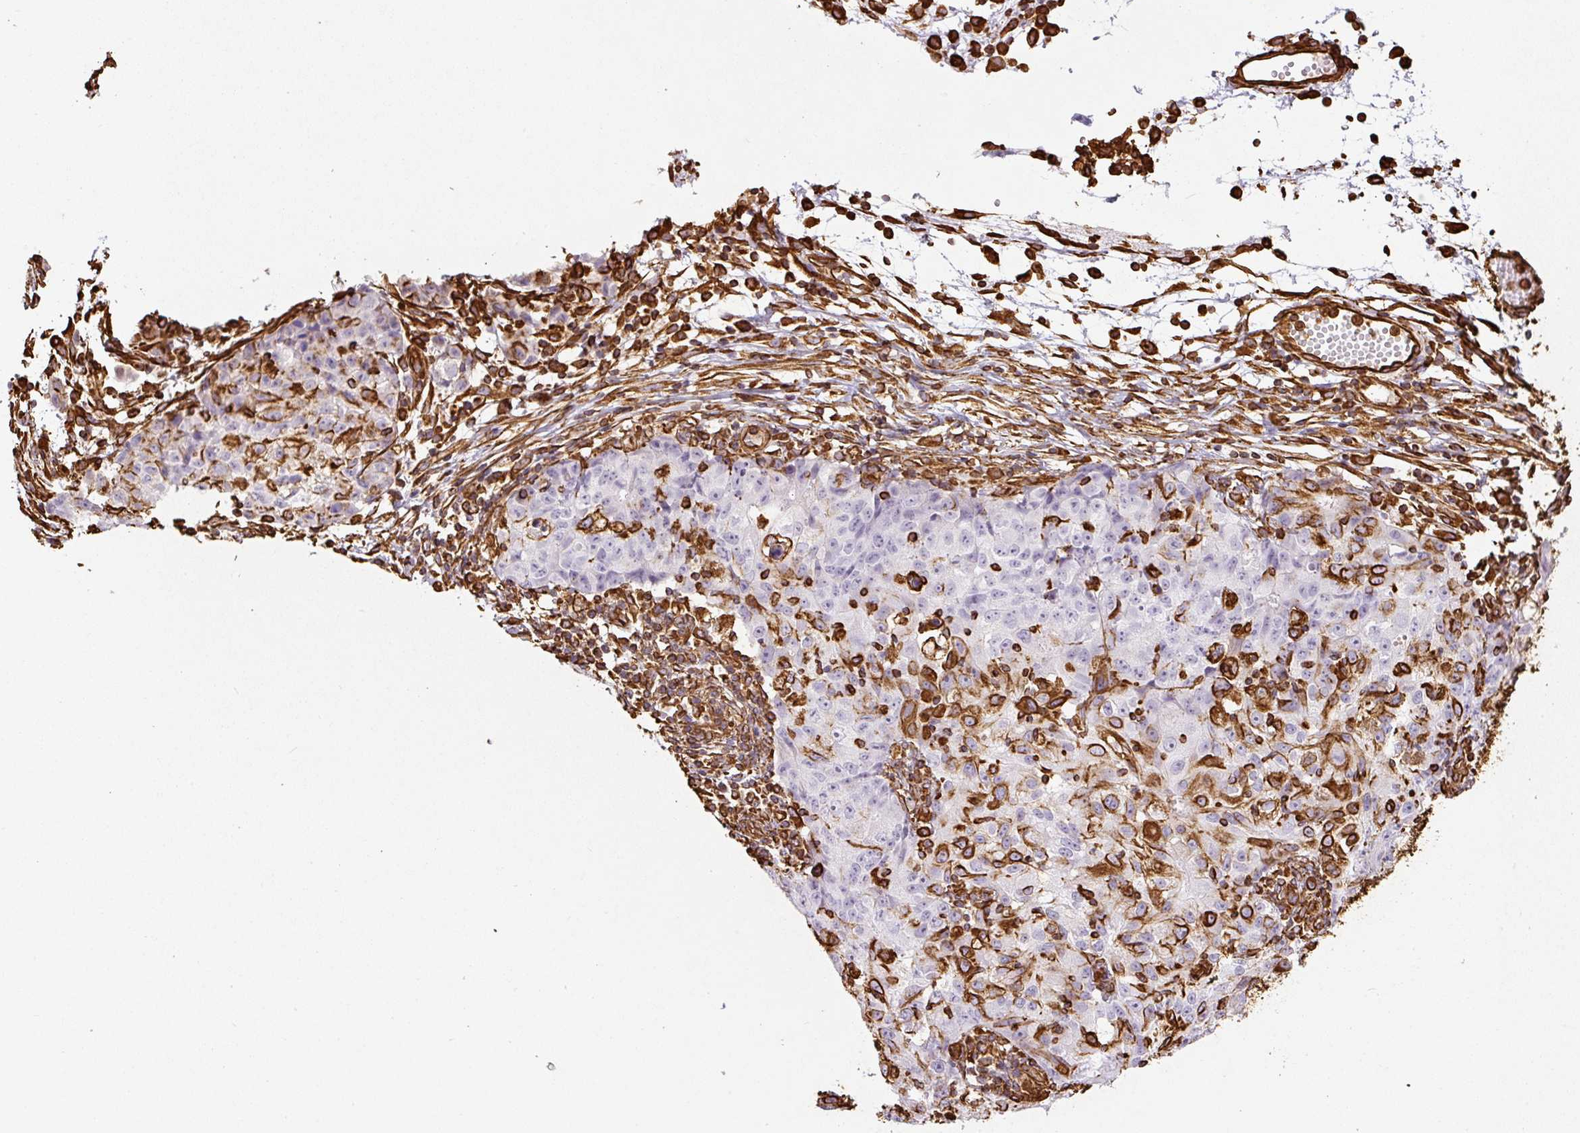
{"staining": {"intensity": "strong", "quantity": ">75%", "location": "cytoplasmic/membranous"}, "tissue": "ovarian cancer", "cell_type": "Tumor cells", "image_type": "cancer", "snomed": [{"axis": "morphology", "description": "Carcinoma, endometroid"}, {"axis": "topography", "description": "Ovary"}], "caption": "Protein expression analysis of ovarian cancer (endometroid carcinoma) exhibits strong cytoplasmic/membranous staining in approximately >75% of tumor cells. (DAB (3,3'-diaminobenzidine) IHC with brightfield microscopy, high magnification).", "gene": "VIM", "patient": {"sex": "female", "age": 42}}